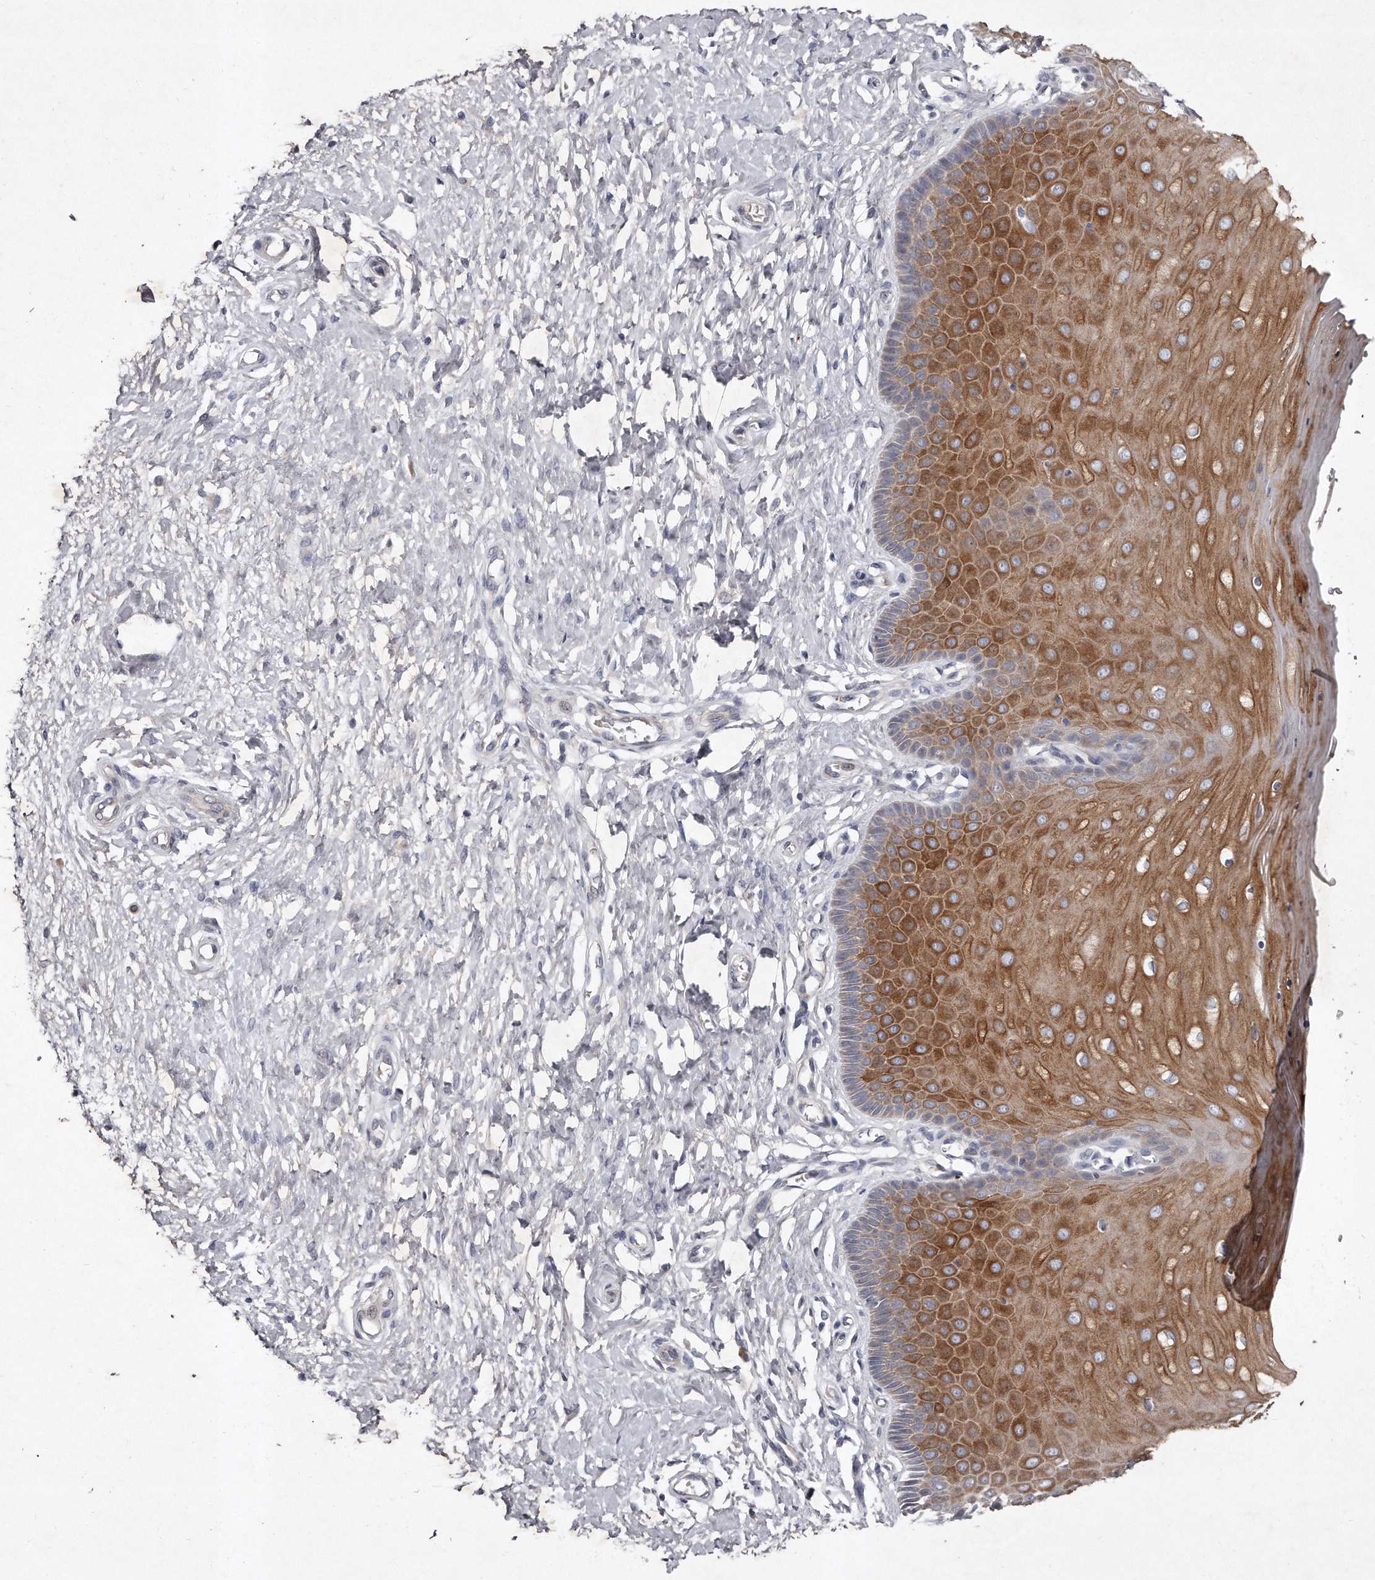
{"staining": {"intensity": "moderate", "quantity": "<25%", "location": "cytoplasmic/membranous"}, "tissue": "cervix", "cell_type": "Glandular cells", "image_type": "normal", "snomed": [{"axis": "morphology", "description": "Normal tissue, NOS"}, {"axis": "topography", "description": "Cervix"}], "caption": "Immunohistochemical staining of normal human cervix shows moderate cytoplasmic/membranous protein positivity in about <25% of glandular cells. The staining was performed using DAB (3,3'-diaminobenzidine) to visualize the protein expression in brown, while the nuclei were stained in blue with hematoxylin (Magnification: 20x).", "gene": "TECR", "patient": {"sex": "female", "age": 55}}